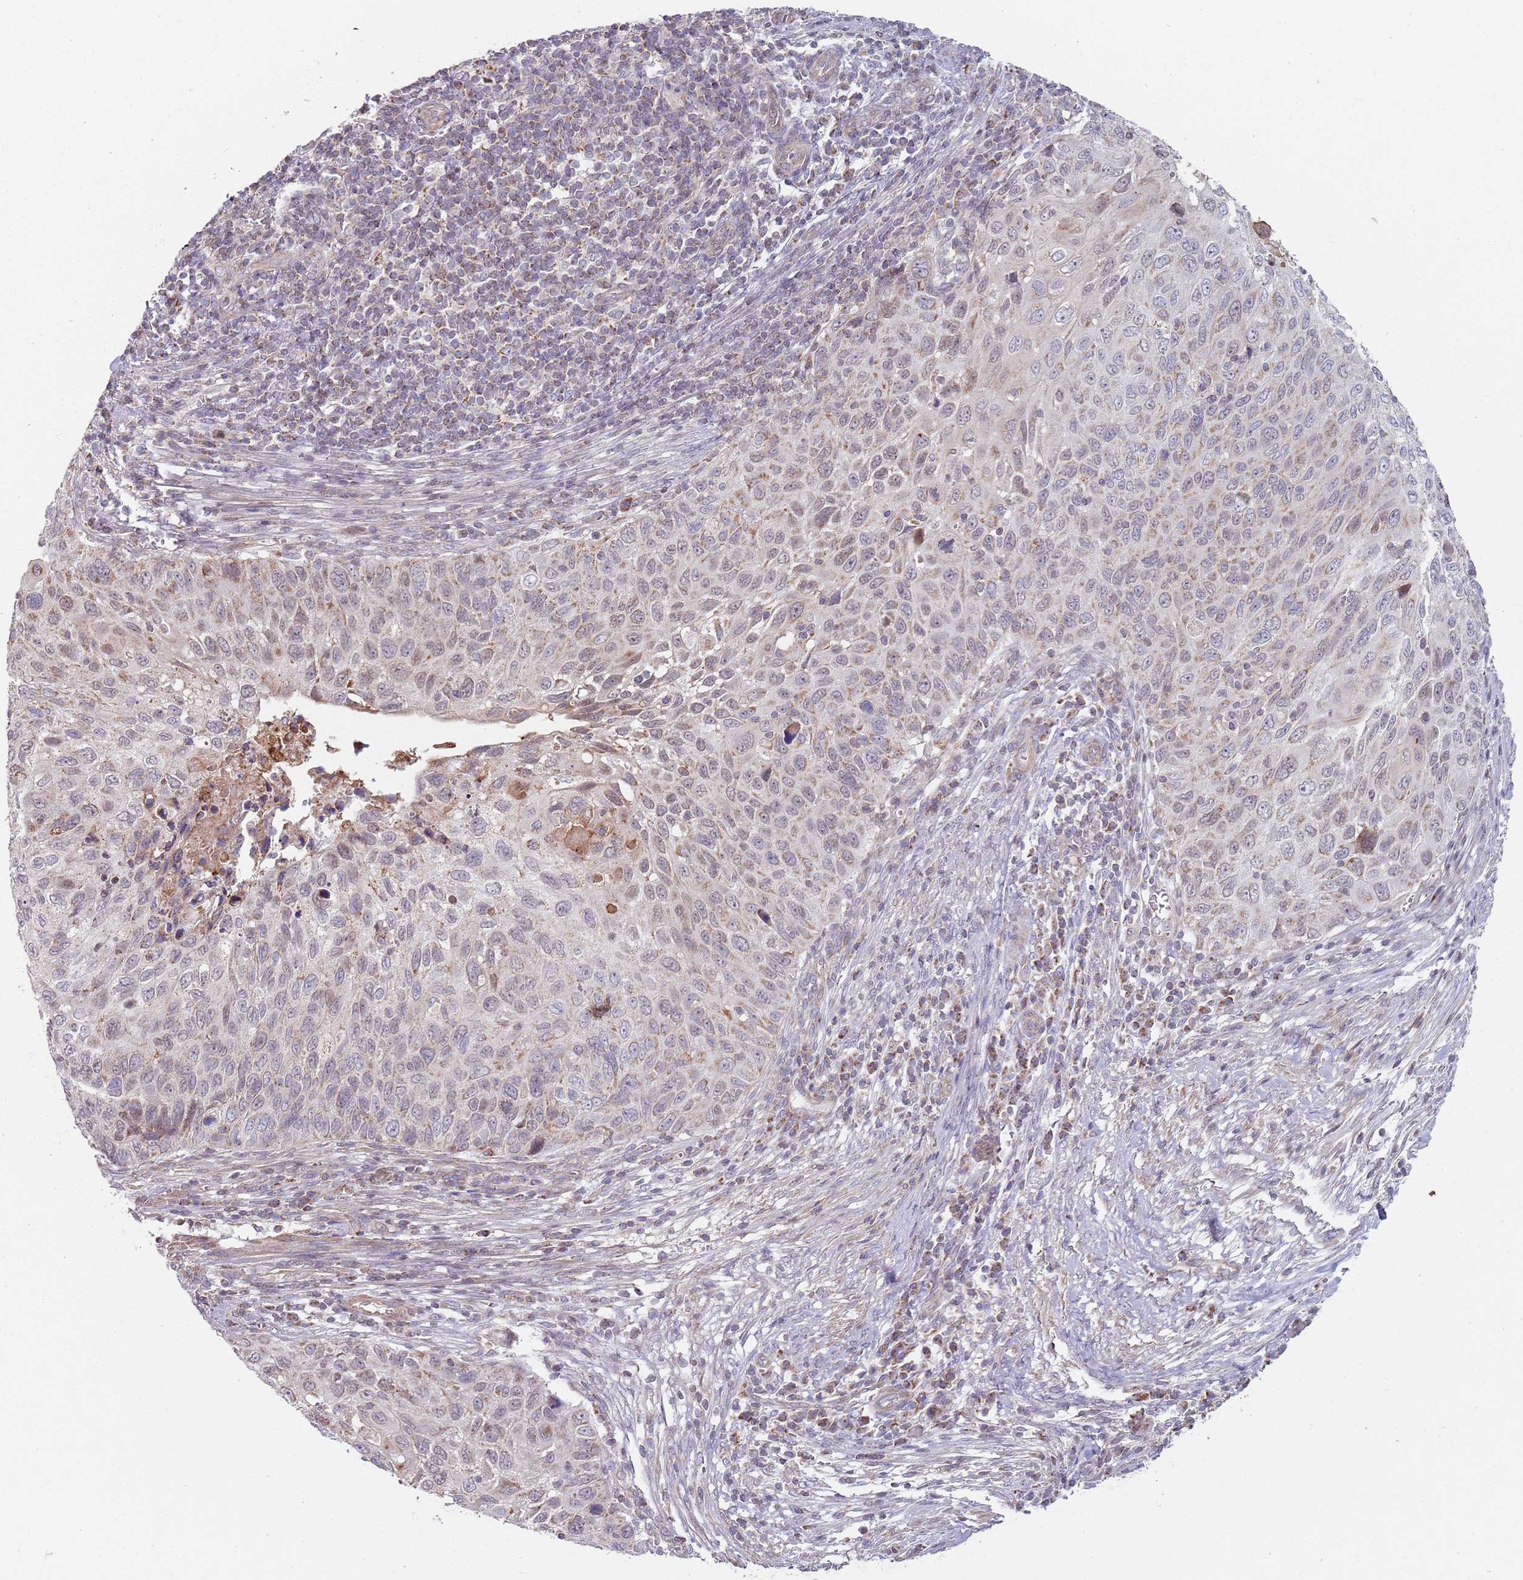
{"staining": {"intensity": "weak", "quantity": "25%-75%", "location": "cytoplasmic/membranous"}, "tissue": "cervical cancer", "cell_type": "Tumor cells", "image_type": "cancer", "snomed": [{"axis": "morphology", "description": "Squamous cell carcinoma, NOS"}, {"axis": "topography", "description": "Cervix"}], "caption": "Cervical squamous cell carcinoma tissue displays weak cytoplasmic/membranous staining in about 25%-75% of tumor cells The protein of interest is shown in brown color, while the nuclei are stained blue.", "gene": "GAS8", "patient": {"sex": "female", "age": 70}}